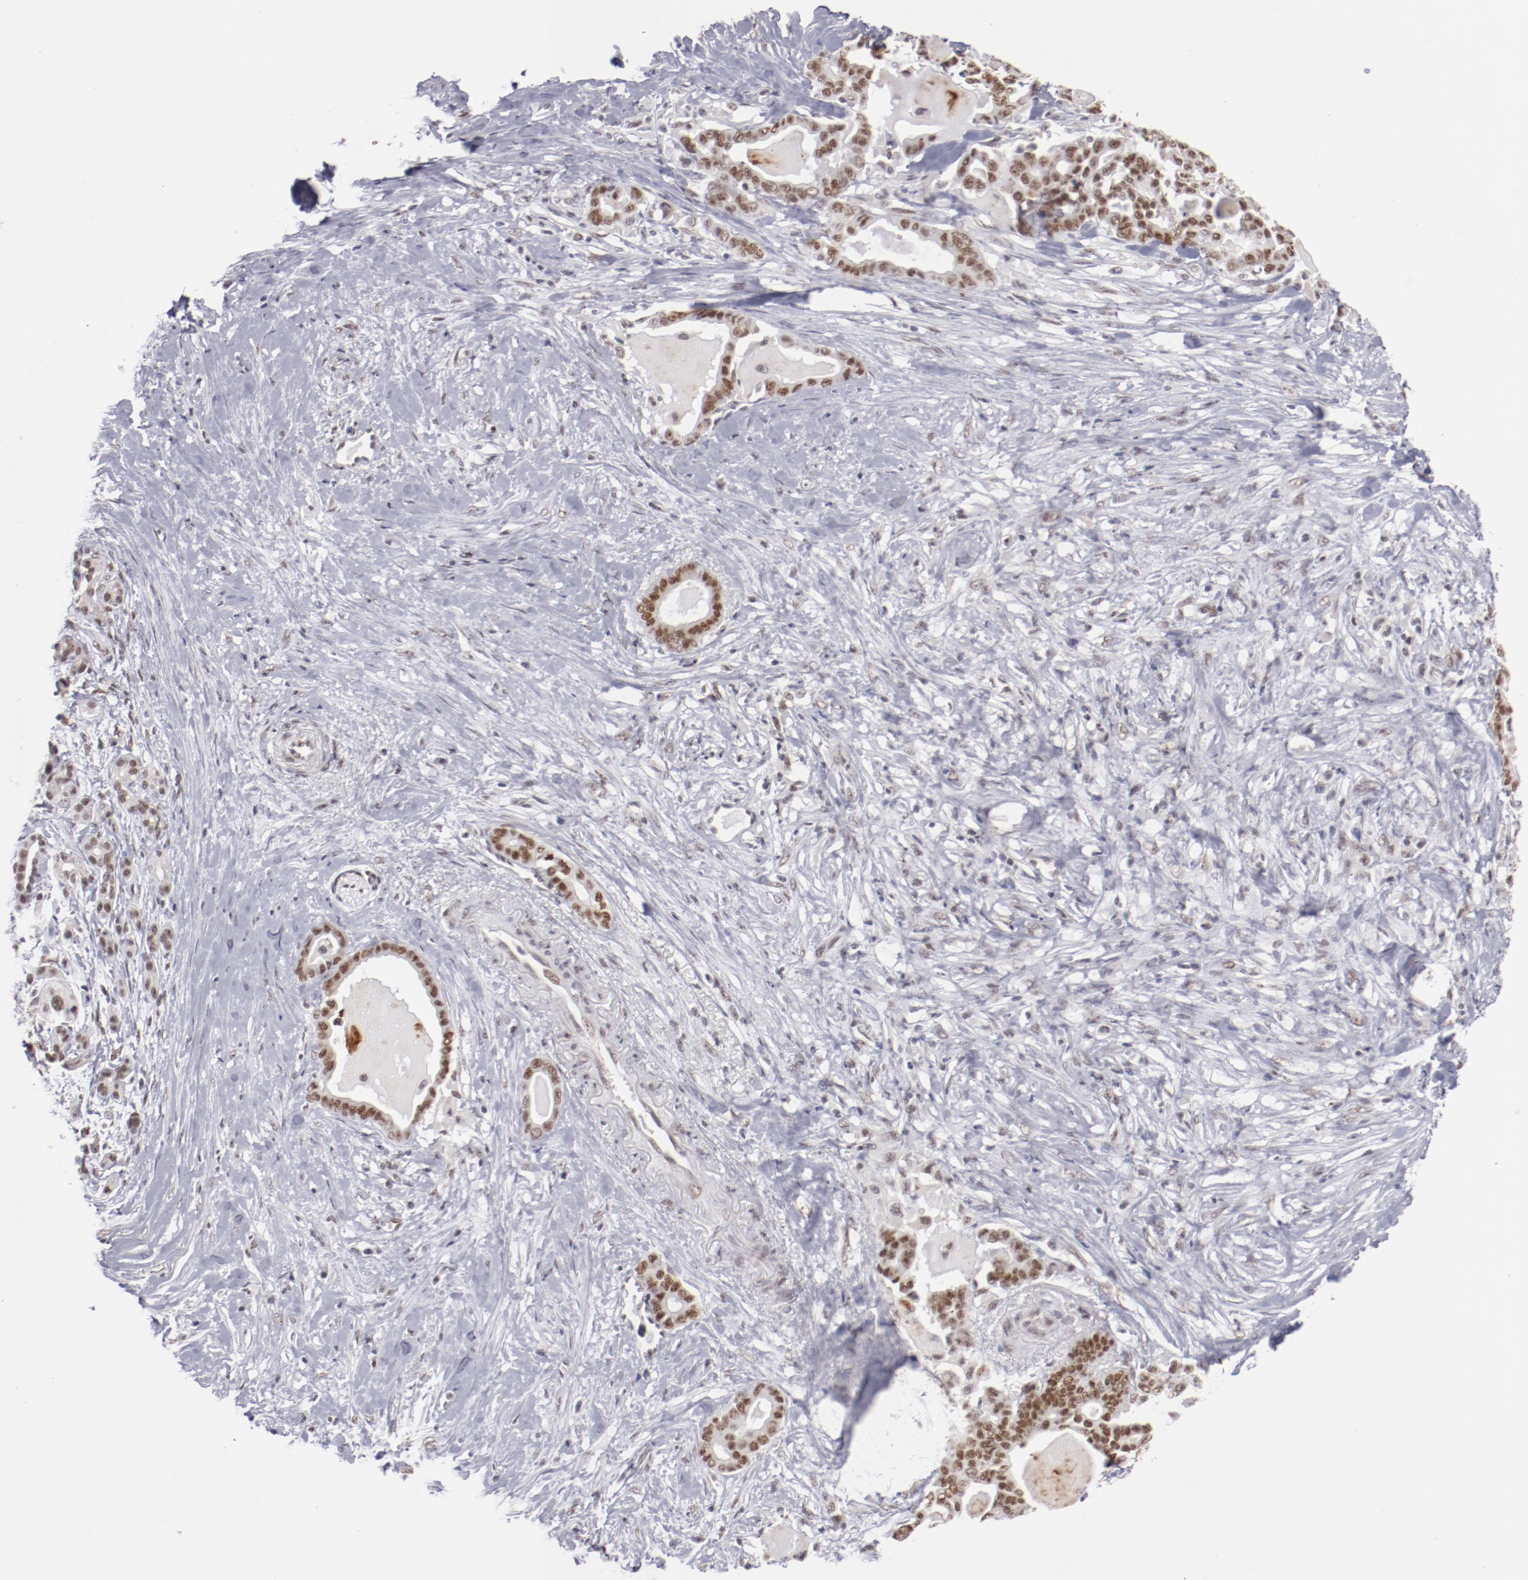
{"staining": {"intensity": "moderate", "quantity": ">75%", "location": "nuclear"}, "tissue": "pancreatic cancer", "cell_type": "Tumor cells", "image_type": "cancer", "snomed": [{"axis": "morphology", "description": "Adenocarcinoma, NOS"}, {"axis": "topography", "description": "Pancreas"}], "caption": "Tumor cells exhibit medium levels of moderate nuclear positivity in approximately >75% of cells in pancreatic cancer.", "gene": "TFAP4", "patient": {"sex": "male", "age": 63}}